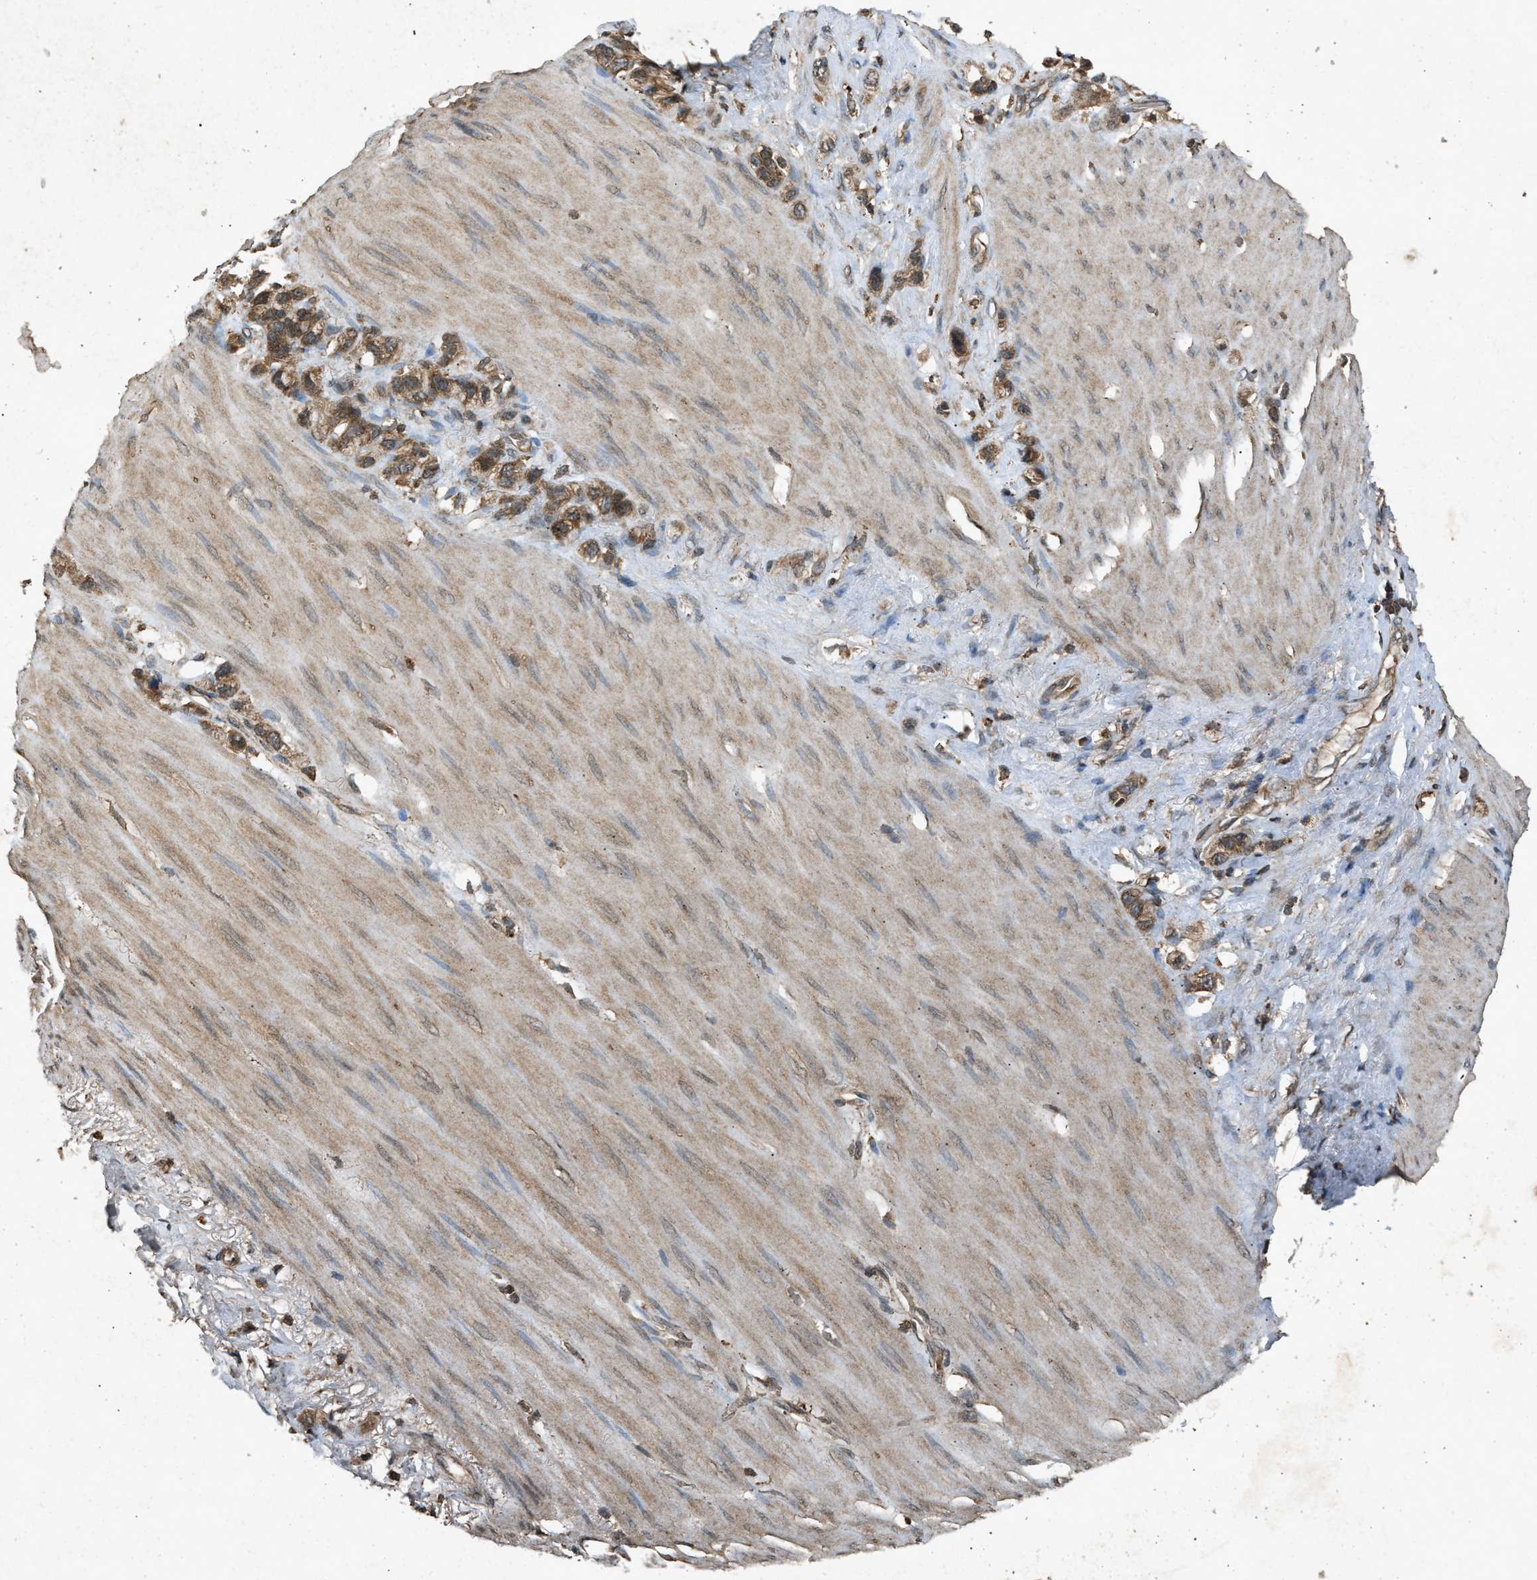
{"staining": {"intensity": "moderate", "quantity": ">75%", "location": "cytoplasmic/membranous"}, "tissue": "stomach cancer", "cell_type": "Tumor cells", "image_type": "cancer", "snomed": [{"axis": "morphology", "description": "Normal tissue, NOS"}, {"axis": "morphology", "description": "Adenocarcinoma, NOS"}, {"axis": "morphology", "description": "Adenocarcinoma, High grade"}, {"axis": "topography", "description": "Stomach, upper"}, {"axis": "topography", "description": "Stomach"}], "caption": "Immunohistochemical staining of human adenocarcinoma (high-grade) (stomach) shows moderate cytoplasmic/membranous protein staining in approximately >75% of tumor cells. The staining is performed using DAB (3,3'-diaminobenzidine) brown chromogen to label protein expression. The nuclei are counter-stained blue using hematoxylin.", "gene": "OAS1", "patient": {"sex": "female", "age": 65}}